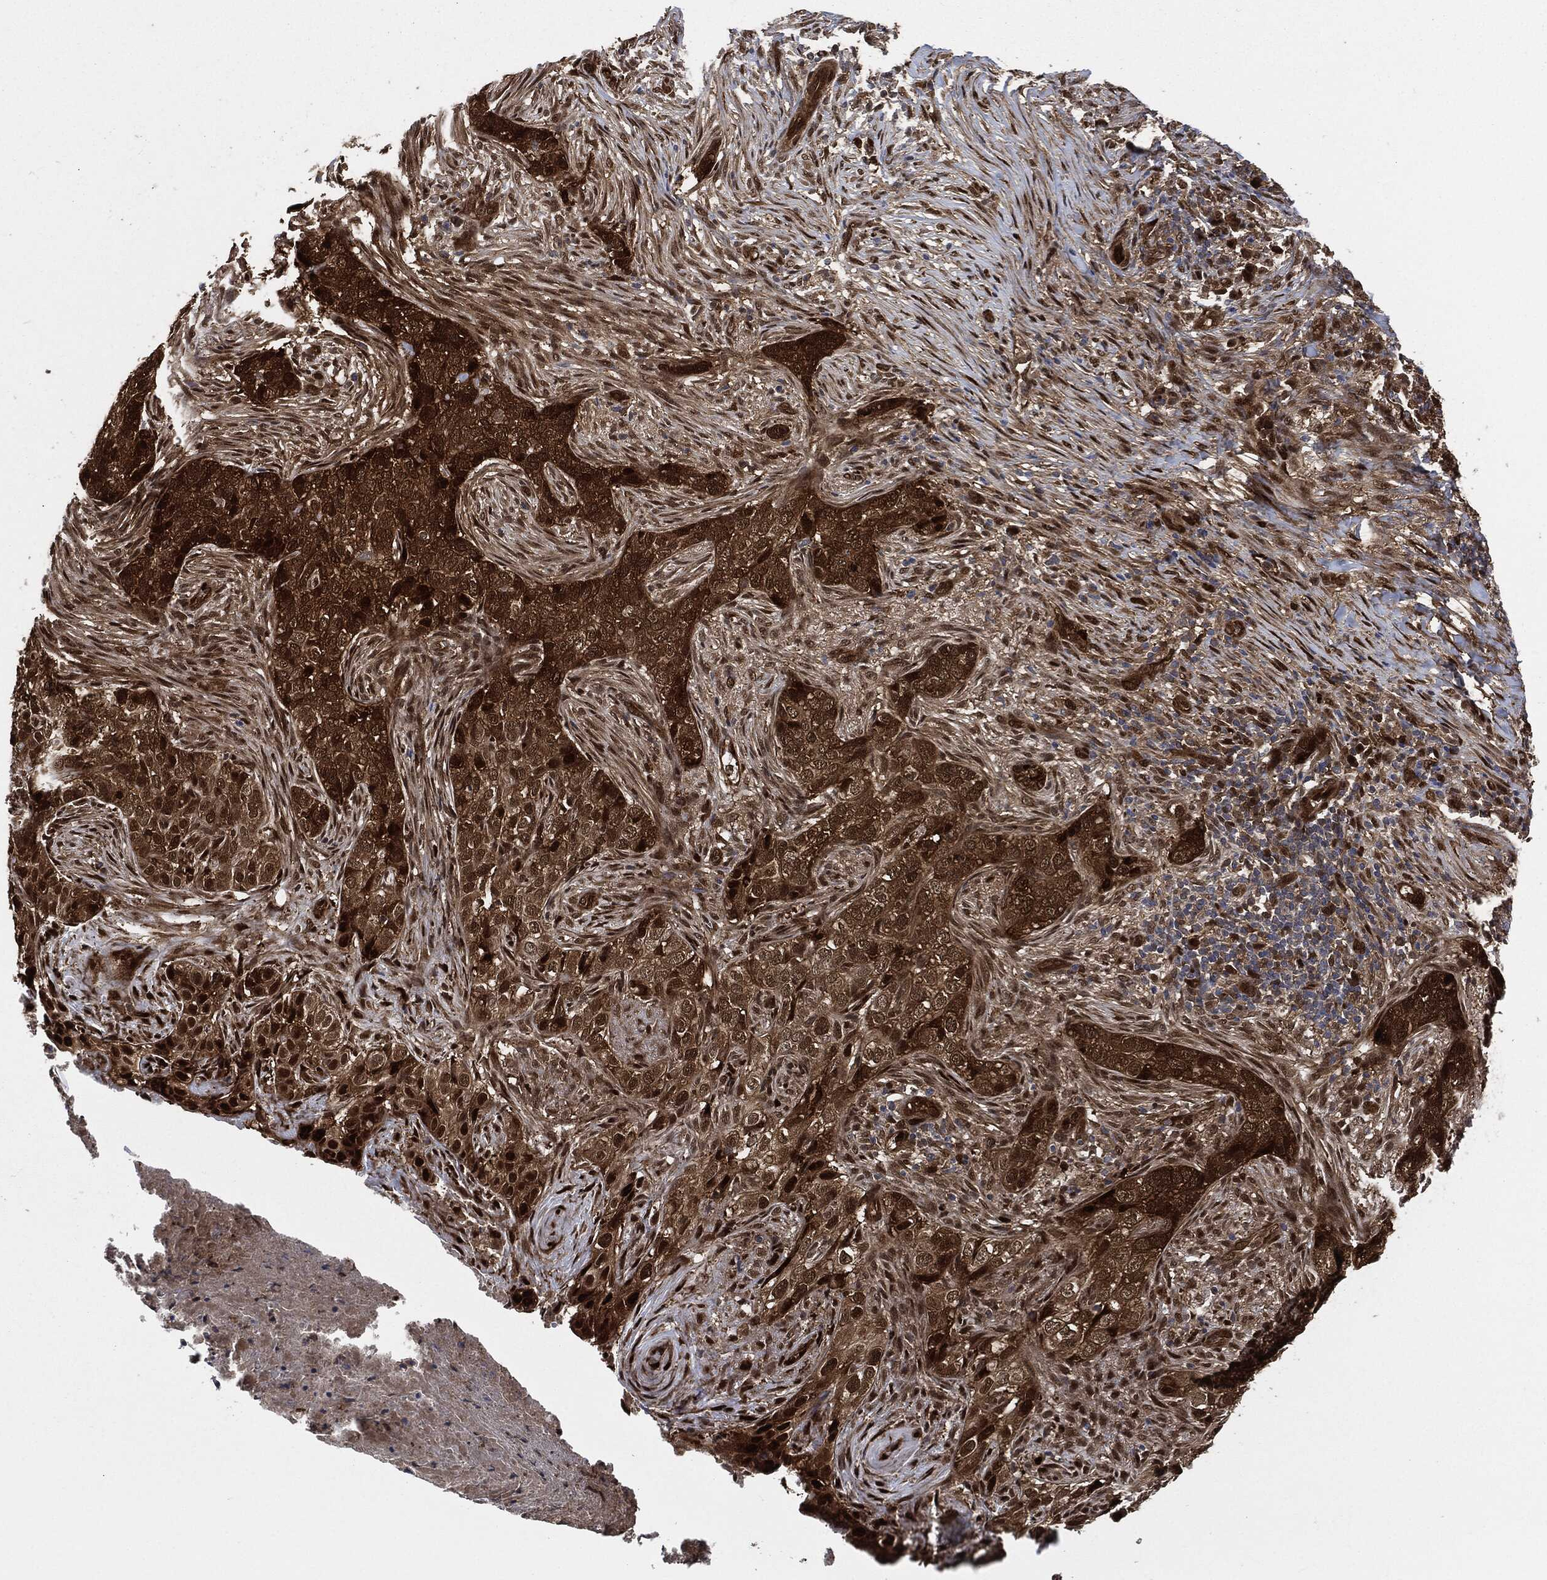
{"staining": {"intensity": "strong", "quantity": "25%-75%", "location": "cytoplasmic/membranous,nuclear"}, "tissue": "skin cancer", "cell_type": "Tumor cells", "image_type": "cancer", "snomed": [{"axis": "morphology", "description": "Squamous cell carcinoma, NOS"}, {"axis": "topography", "description": "Skin"}], "caption": "Protein staining reveals strong cytoplasmic/membranous and nuclear staining in approximately 25%-75% of tumor cells in squamous cell carcinoma (skin).", "gene": "DCTN1", "patient": {"sex": "male", "age": 88}}